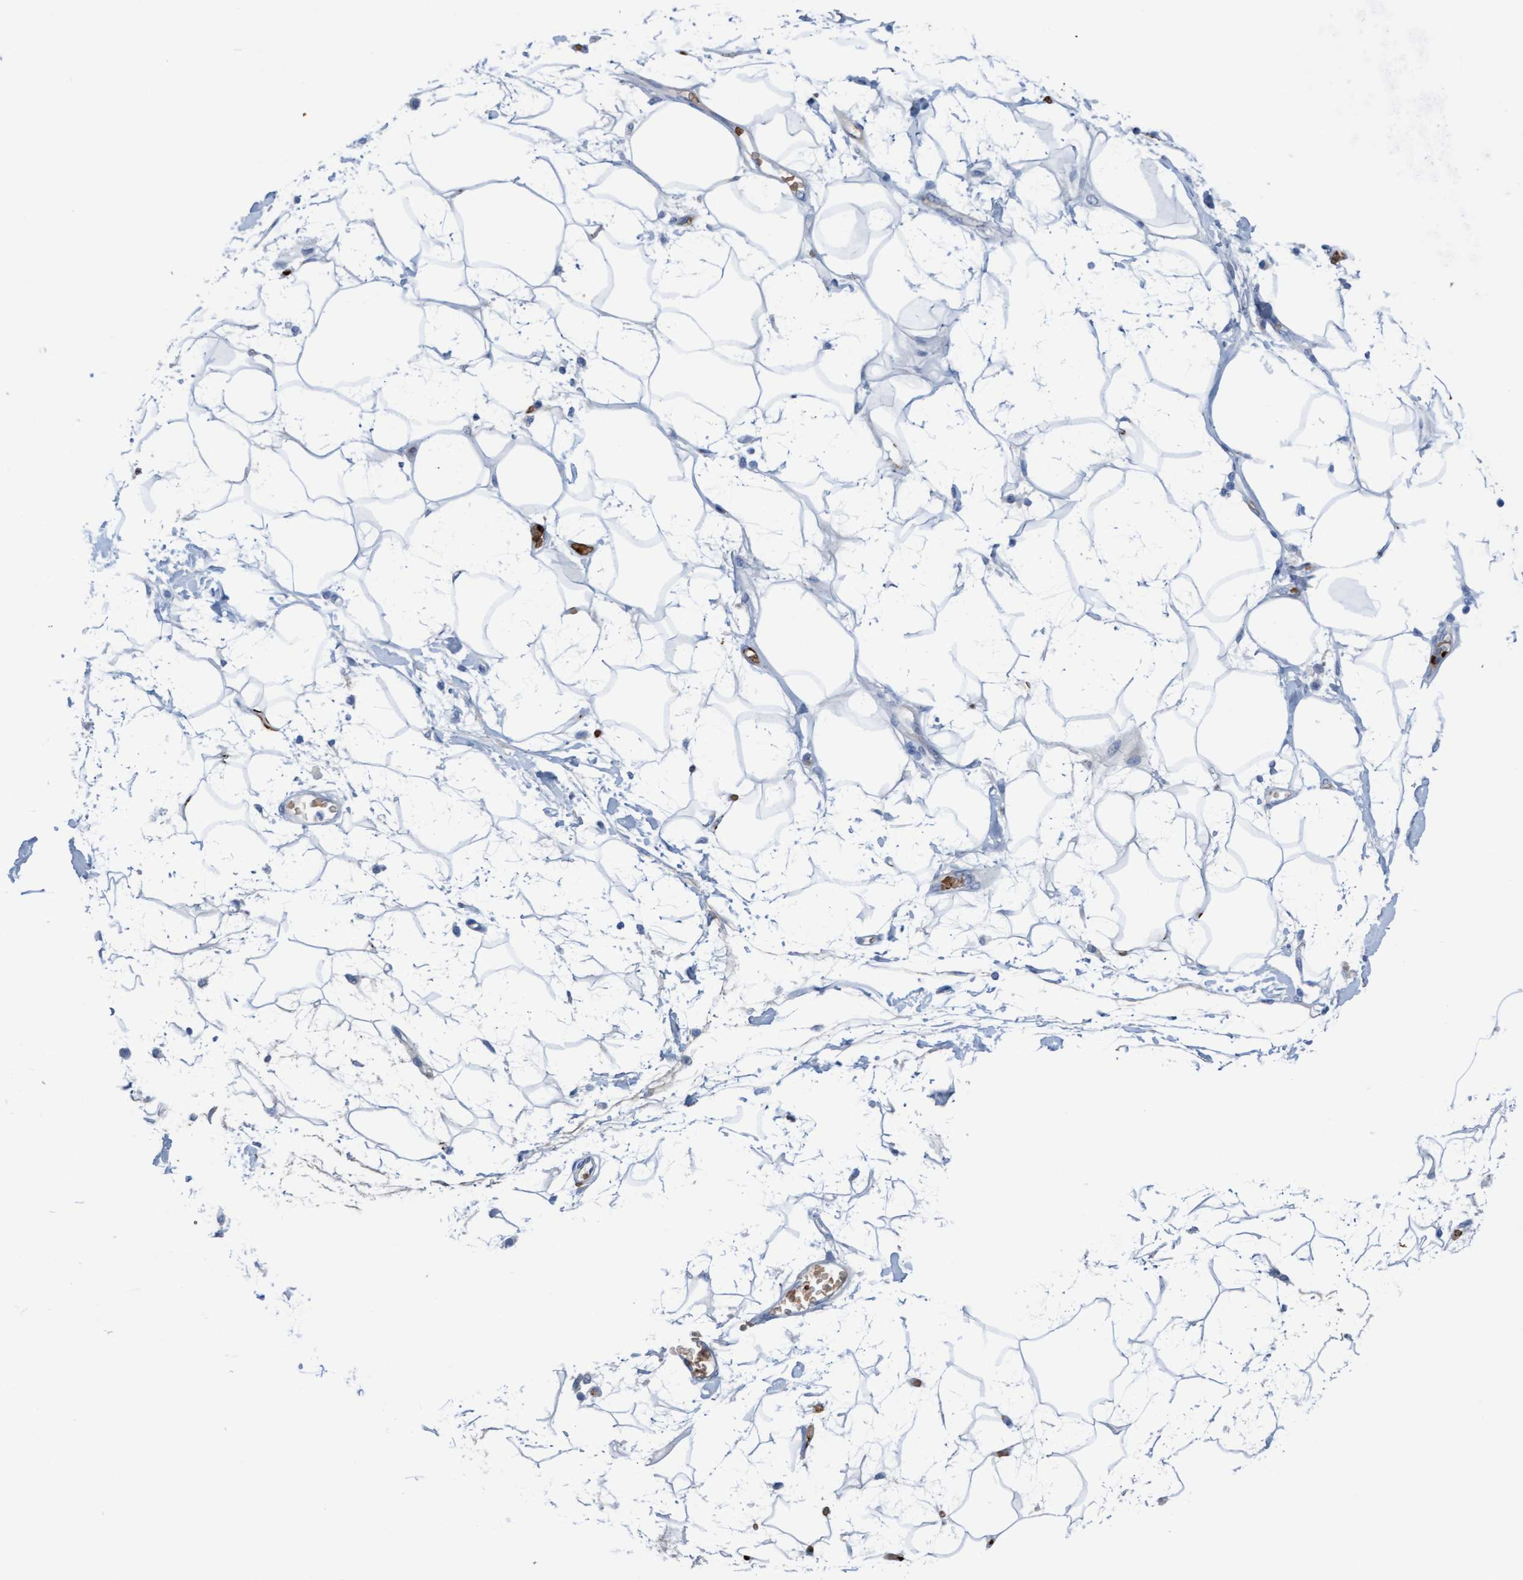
{"staining": {"intensity": "negative", "quantity": "none", "location": "none"}, "tissue": "adipose tissue", "cell_type": "Adipocytes", "image_type": "normal", "snomed": [{"axis": "morphology", "description": "Normal tissue, NOS"}, {"axis": "morphology", "description": "Adenocarcinoma, NOS"}, {"axis": "topography", "description": "Duodenum"}, {"axis": "topography", "description": "Peripheral nerve tissue"}], "caption": "This is an immunohistochemistry micrograph of benign human adipose tissue. There is no expression in adipocytes.", "gene": "P2RX5", "patient": {"sex": "female", "age": 60}}